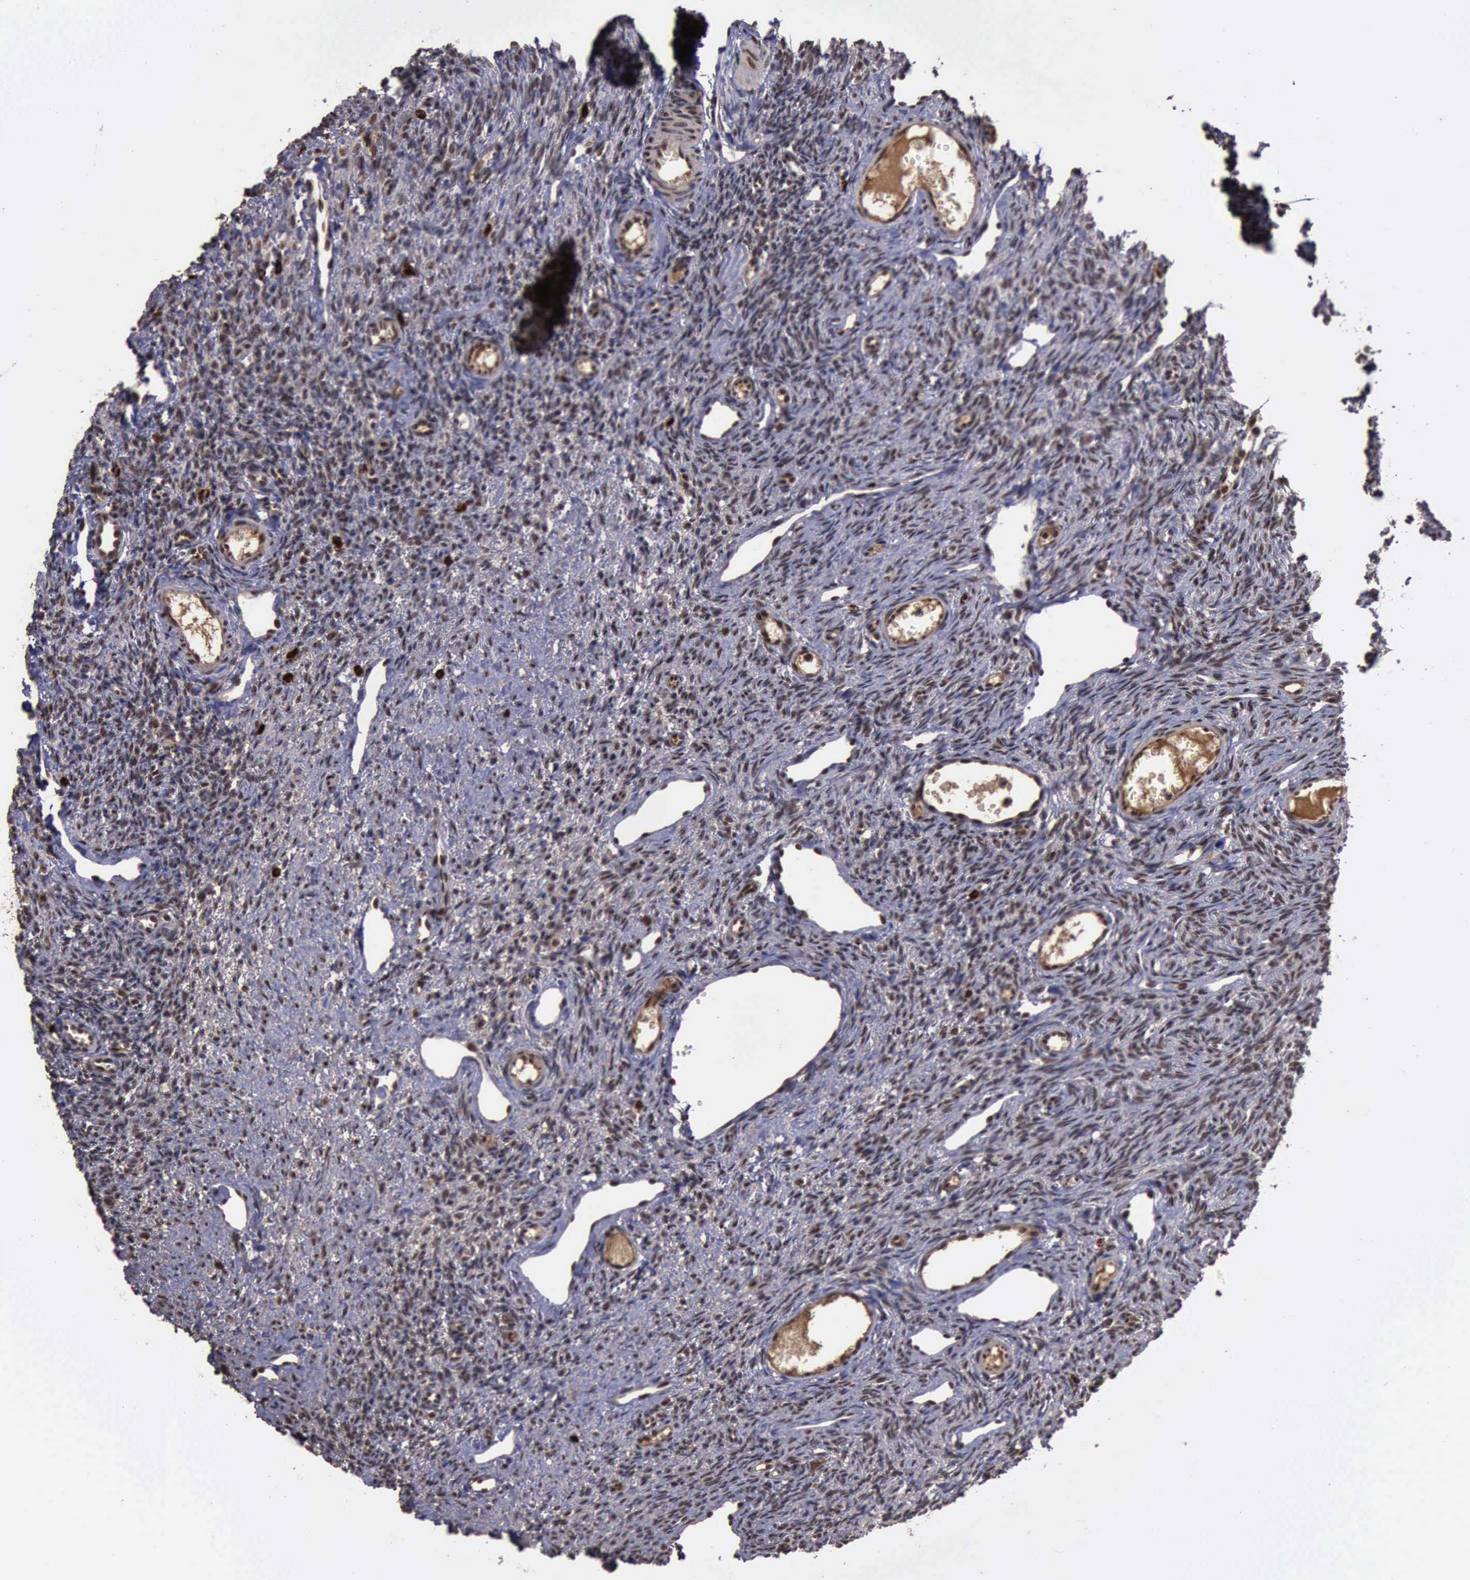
{"staining": {"intensity": "strong", "quantity": ">75%", "location": "cytoplasmic/membranous,nuclear"}, "tissue": "ovary", "cell_type": "Follicle cells", "image_type": "normal", "snomed": [{"axis": "morphology", "description": "Normal tissue, NOS"}, {"axis": "topography", "description": "Ovary"}], "caption": "Approximately >75% of follicle cells in benign human ovary exhibit strong cytoplasmic/membranous,nuclear protein positivity as visualized by brown immunohistochemical staining.", "gene": "TRMT2A", "patient": {"sex": "female", "age": 33}}